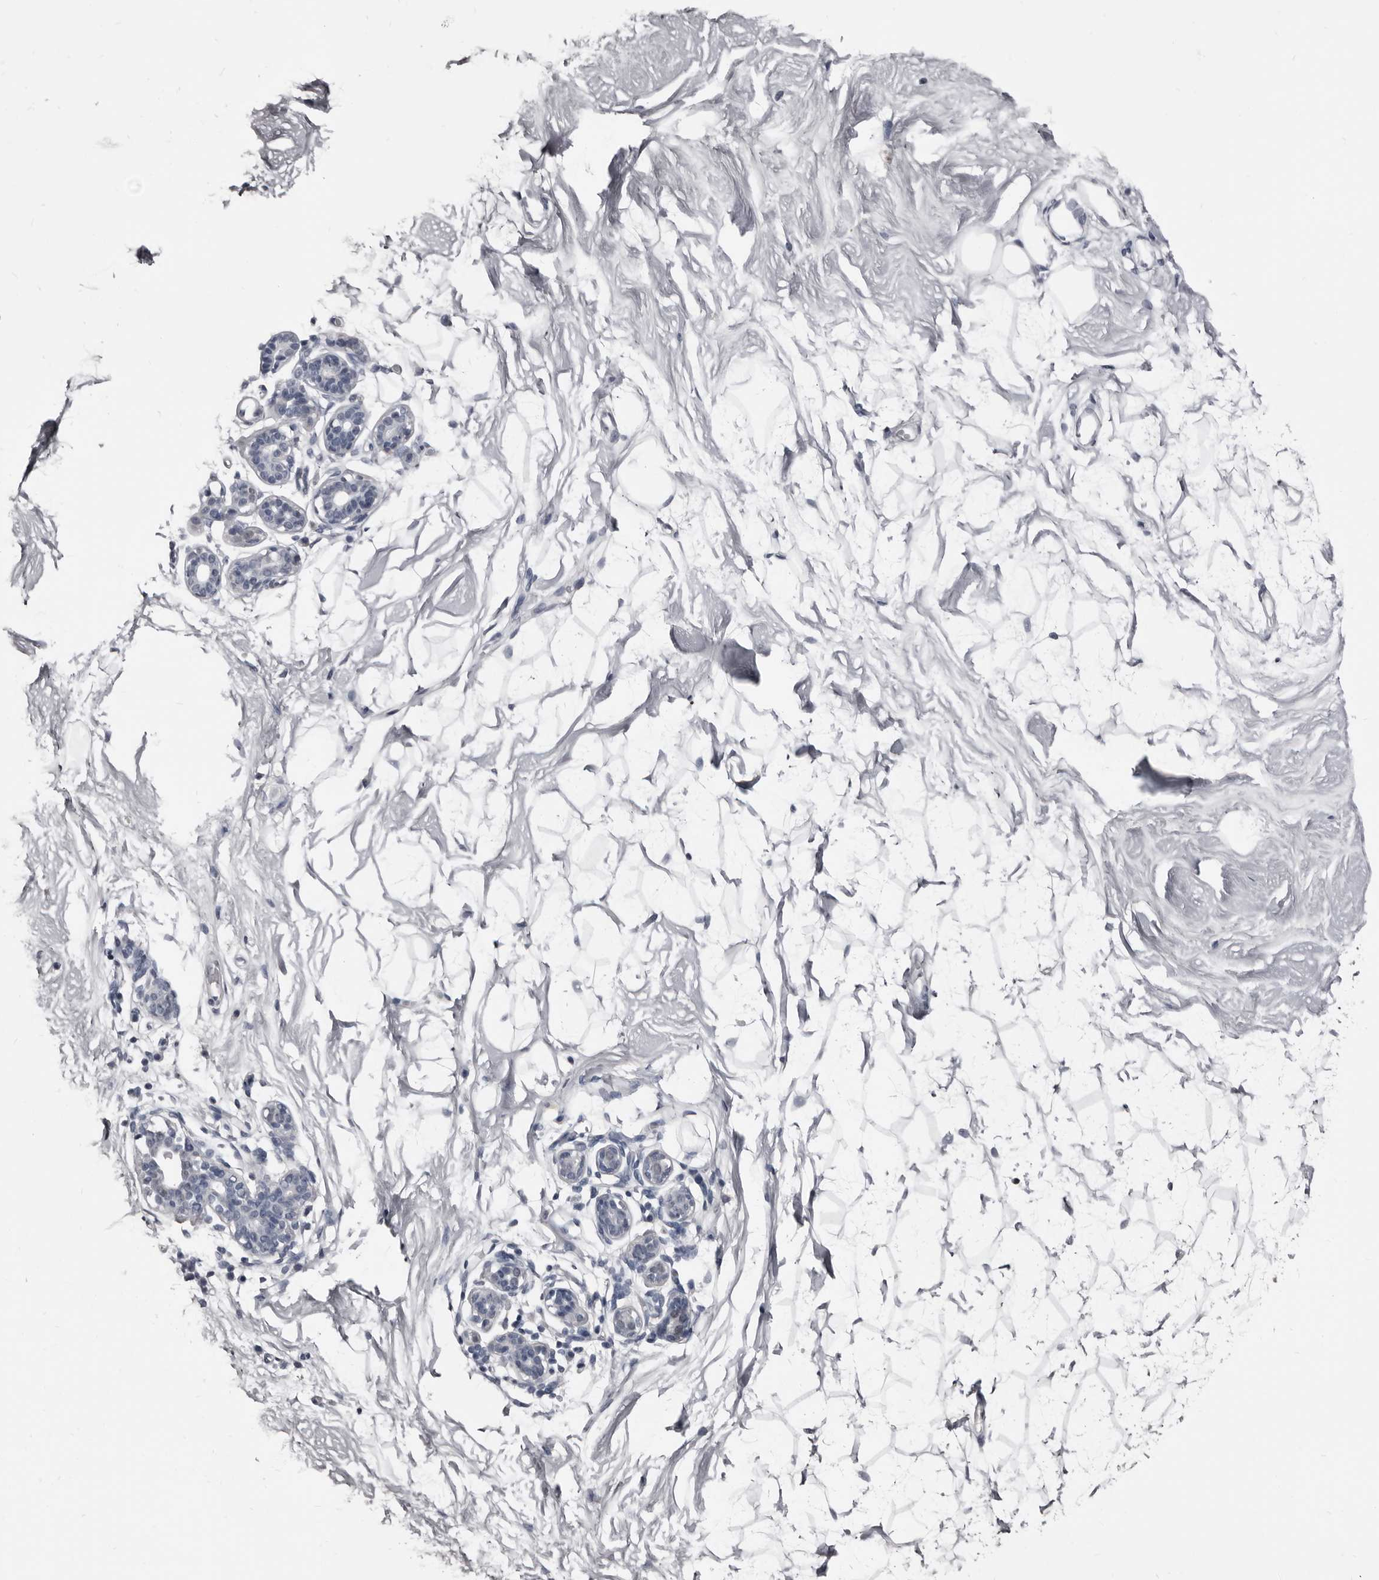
{"staining": {"intensity": "negative", "quantity": "none", "location": "none"}, "tissue": "breast", "cell_type": "Adipocytes", "image_type": "normal", "snomed": [{"axis": "morphology", "description": "Normal tissue, NOS"}, {"axis": "topography", "description": "Breast"}], "caption": "The image displays no staining of adipocytes in unremarkable breast.", "gene": "GREB1", "patient": {"sex": "female", "age": 26}}